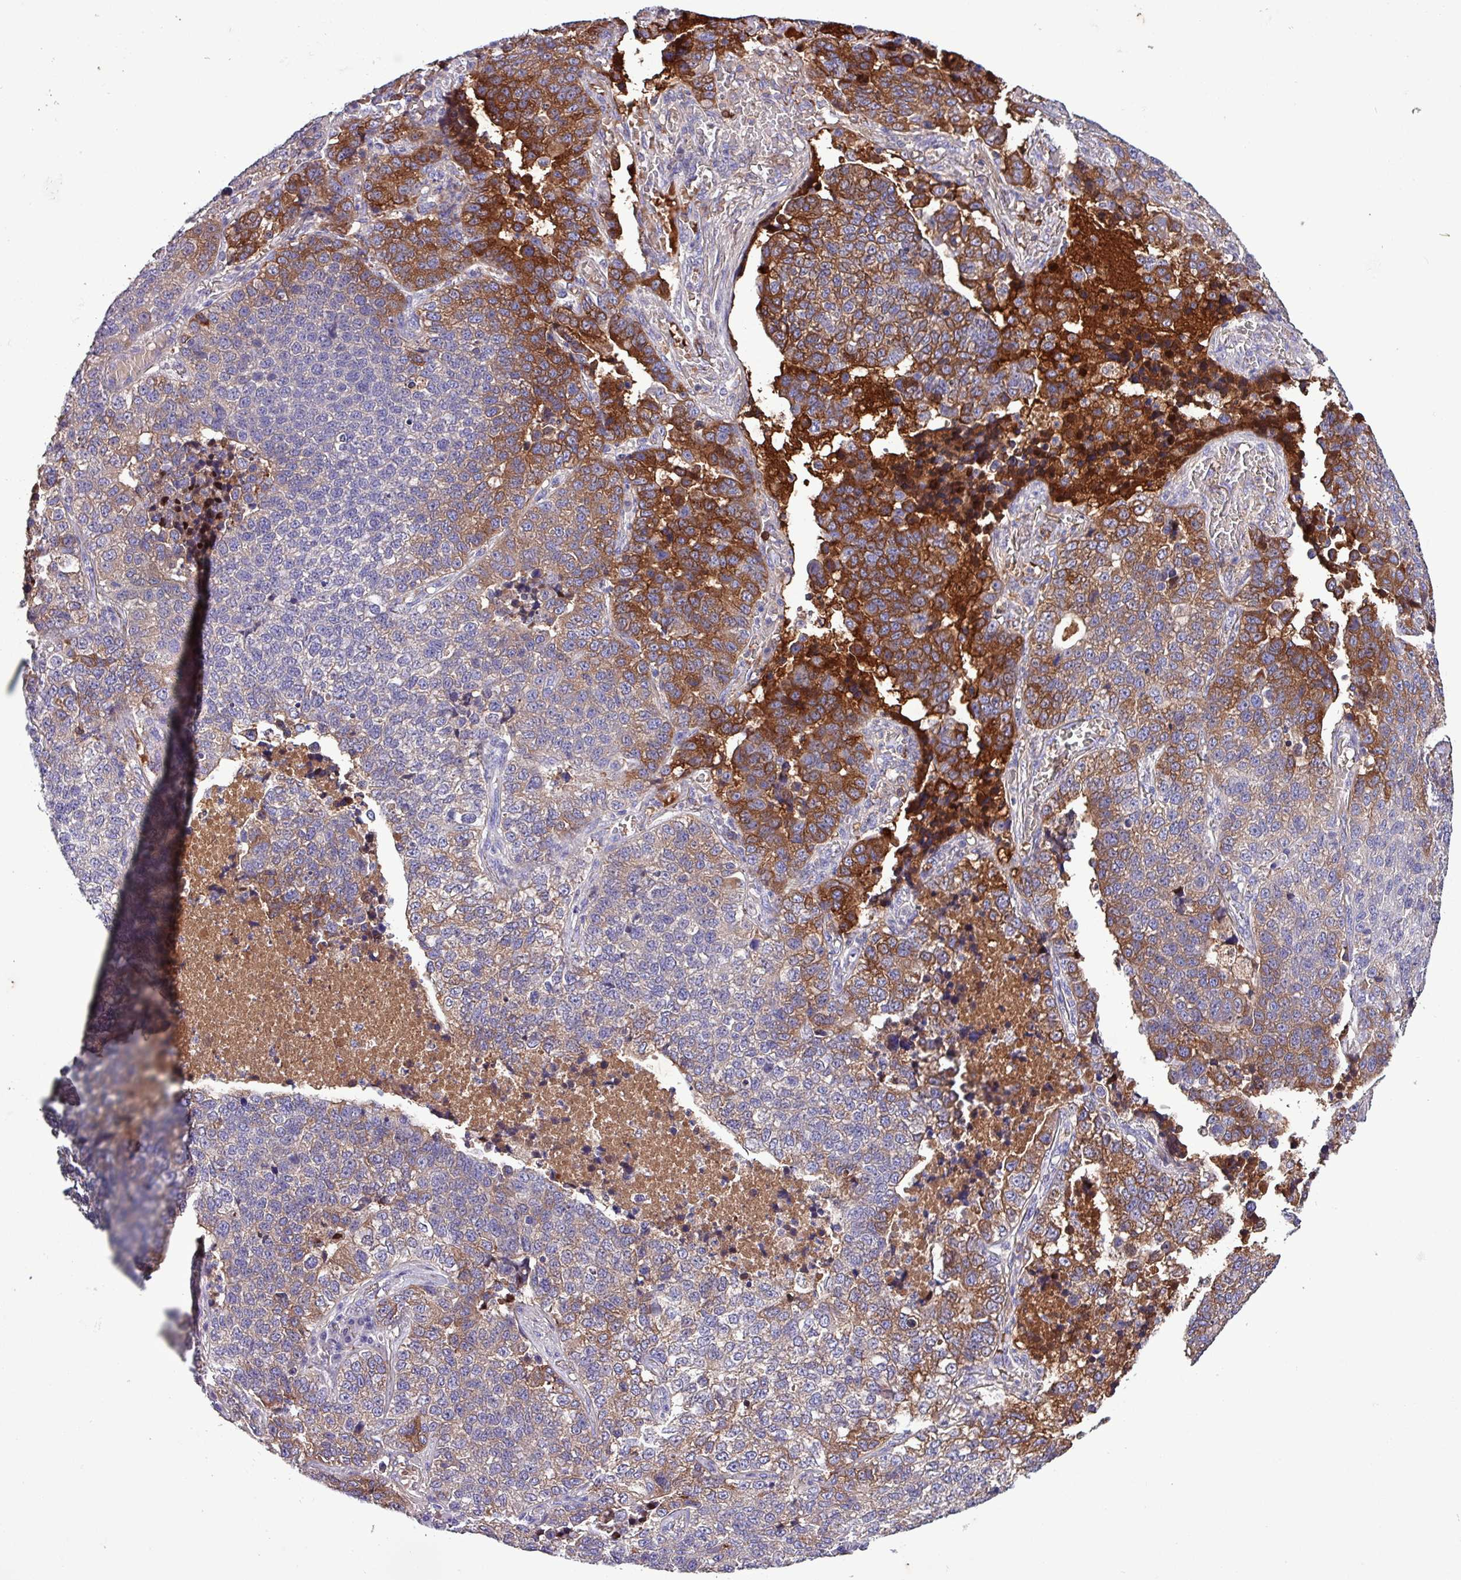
{"staining": {"intensity": "strong", "quantity": "<25%", "location": "cytoplasmic/membranous"}, "tissue": "lung cancer", "cell_type": "Tumor cells", "image_type": "cancer", "snomed": [{"axis": "morphology", "description": "Adenocarcinoma, NOS"}, {"axis": "topography", "description": "Lung"}], "caption": "Lung cancer (adenocarcinoma) tissue shows strong cytoplasmic/membranous staining in about <25% of tumor cells, visualized by immunohistochemistry.", "gene": "HP", "patient": {"sex": "male", "age": 49}}